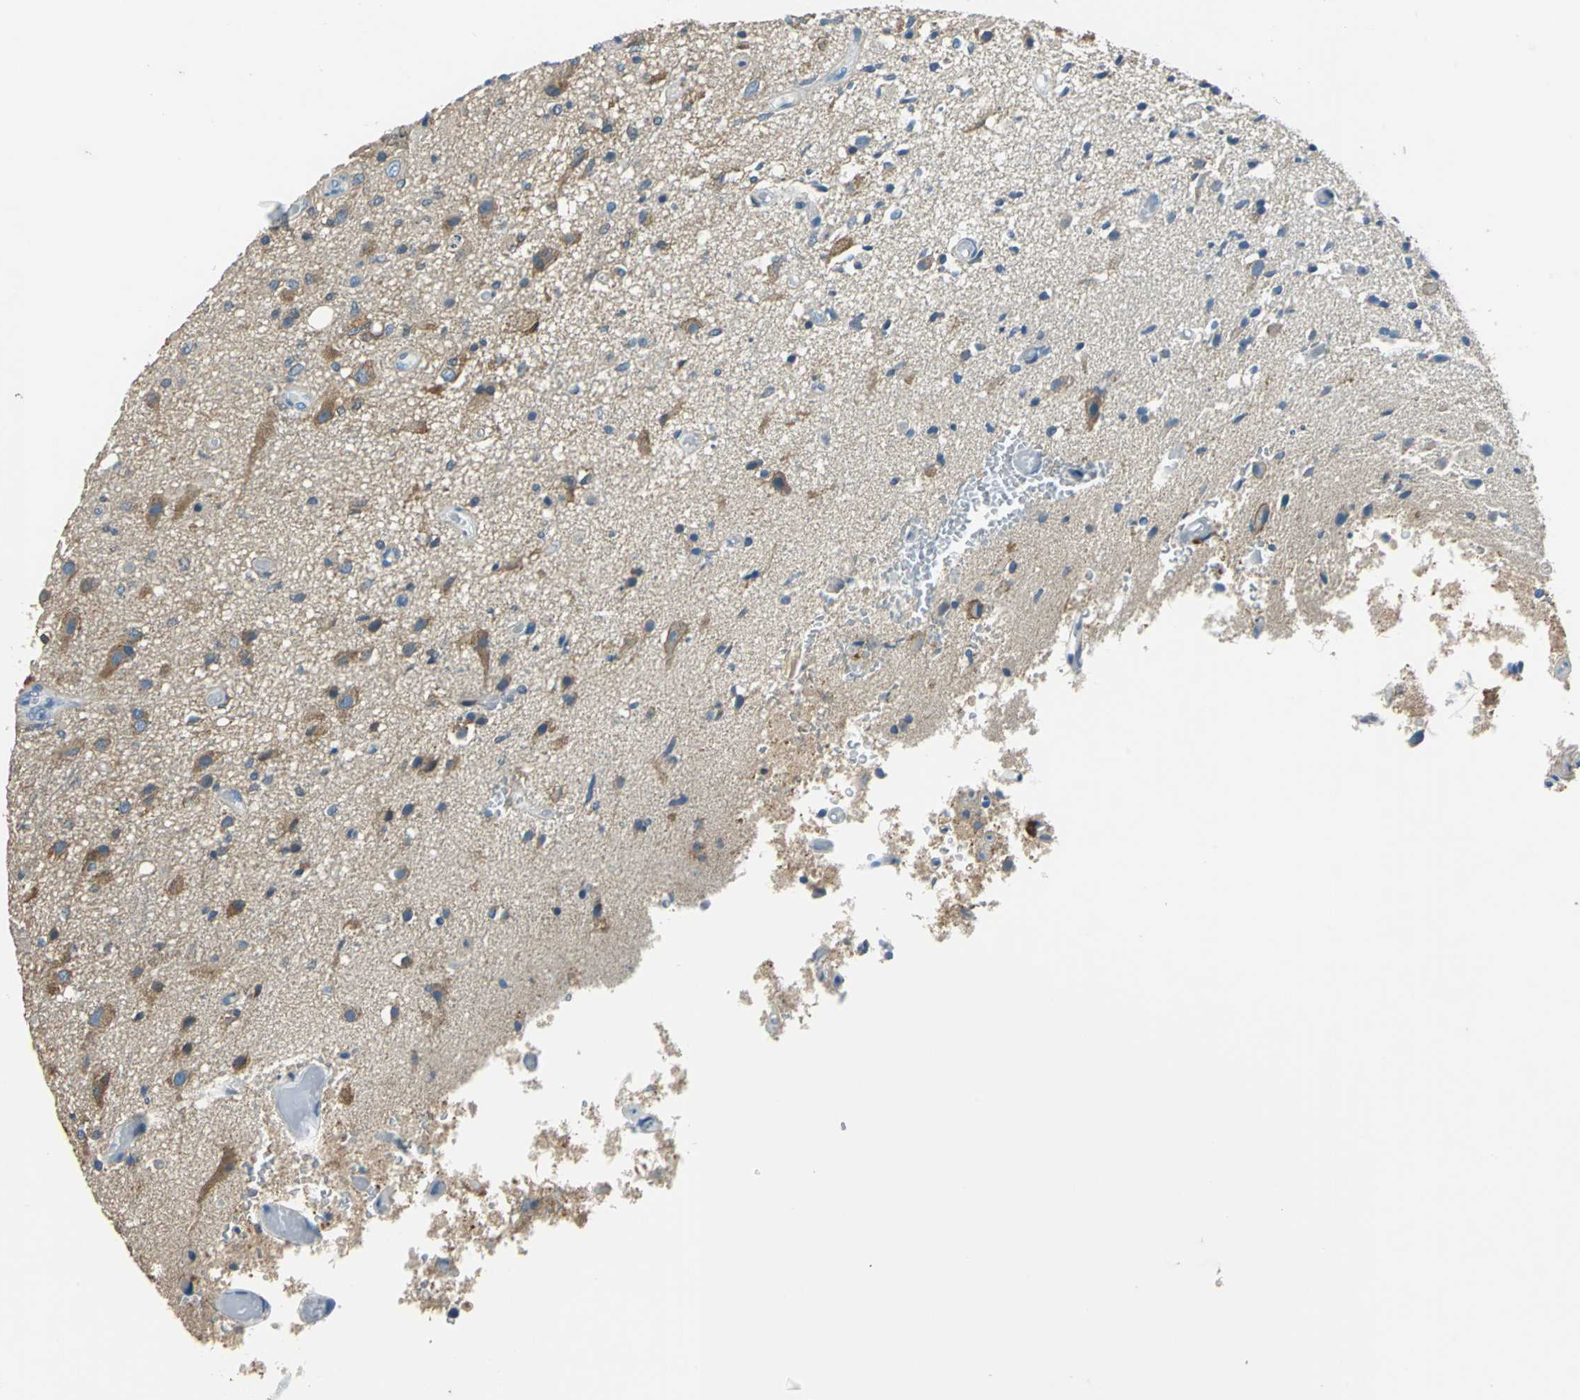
{"staining": {"intensity": "moderate", "quantity": "25%-75%", "location": "cytoplasmic/membranous"}, "tissue": "glioma", "cell_type": "Tumor cells", "image_type": "cancer", "snomed": [{"axis": "morphology", "description": "Normal tissue, NOS"}, {"axis": "morphology", "description": "Glioma, malignant, High grade"}, {"axis": "topography", "description": "Cerebral cortex"}], "caption": "Protein staining displays moderate cytoplasmic/membranous staining in about 25%-75% of tumor cells in glioma. (Brightfield microscopy of DAB IHC at high magnification).", "gene": "PRKCA", "patient": {"sex": "male", "age": 77}}